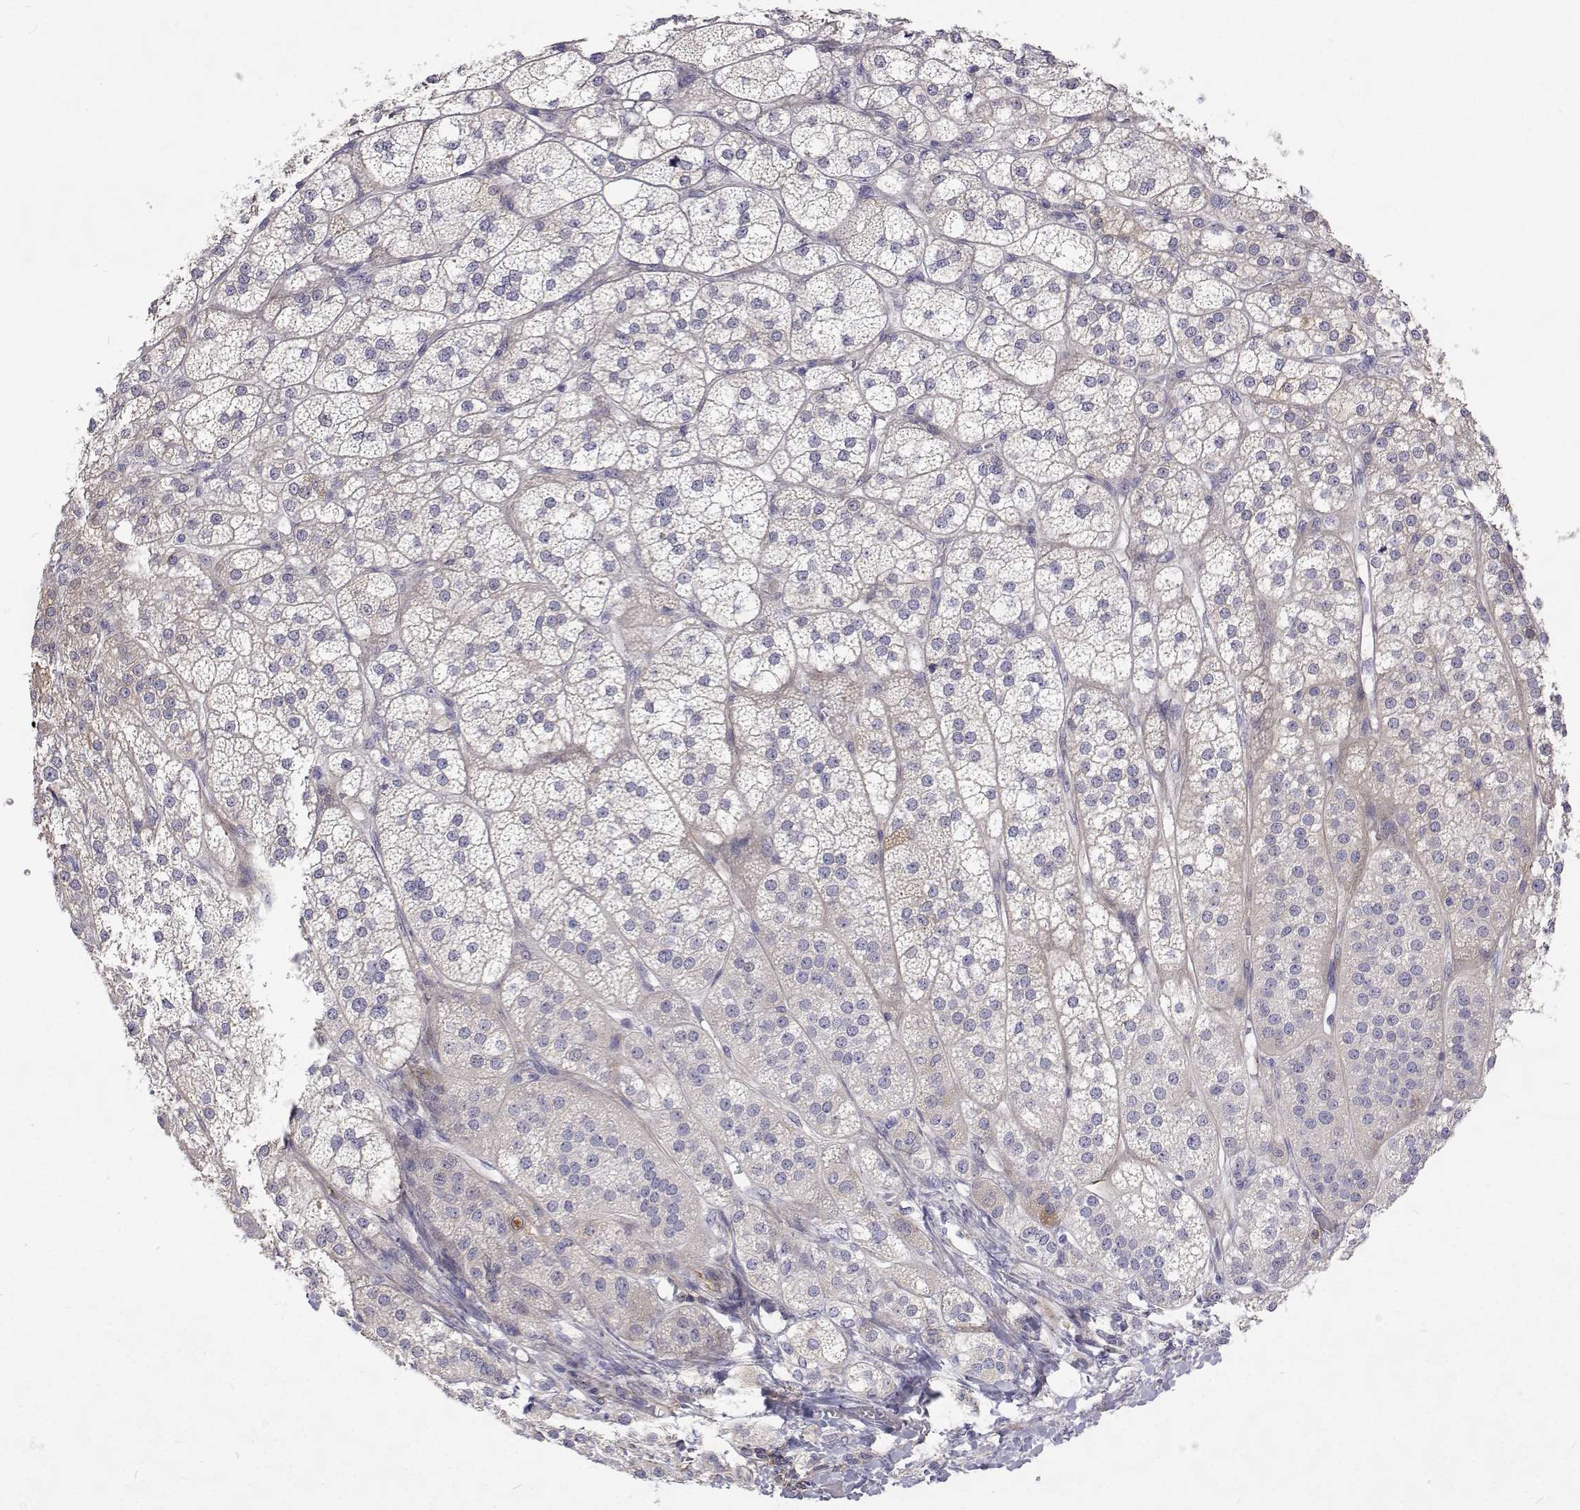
{"staining": {"intensity": "moderate", "quantity": "<25%", "location": "cytoplasmic/membranous"}, "tissue": "adrenal gland", "cell_type": "Glandular cells", "image_type": "normal", "snomed": [{"axis": "morphology", "description": "Normal tissue, NOS"}, {"axis": "topography", "description": "Adrenal gland"}], "caption": "Benign adrenal gland exhibits moderate cytoplasmic/membranous positivity in approximately <25% of glandular cells The protein of interest is shown in brown color, while the nuclei are stained blue..", "gene": "NPR3", "patient": {"sex": "female", "age": 60}}